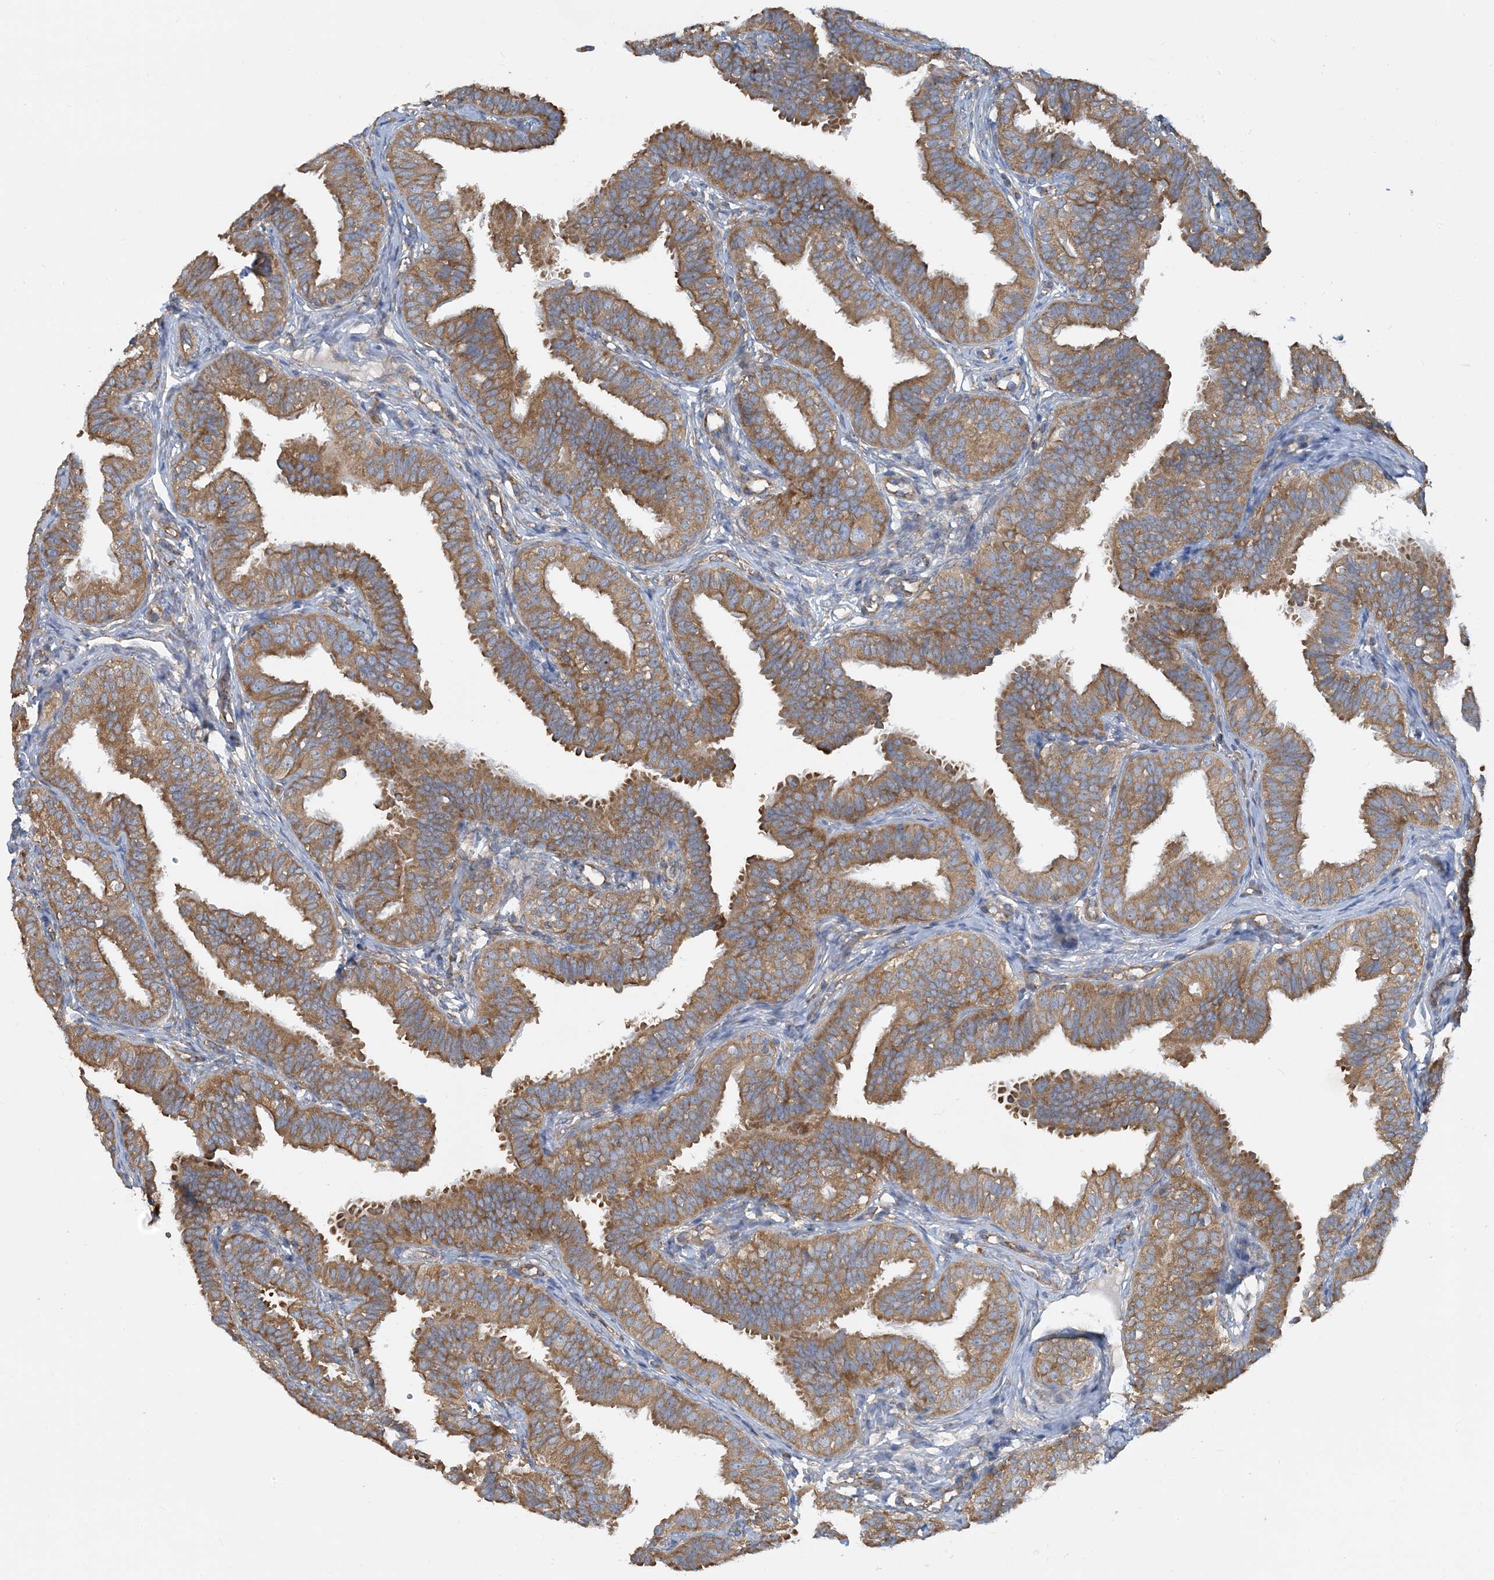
{"staining": {"intensity": "moderate", "quantity": ">75%", "location": "cytoplasmic/membranous"}, "tissue": "fallopian tube", "cell_type": "Glandular cells", "image_type": "normal", "snomed": [{"axis": "morphology", "description": "Normal tissue, NOS"}, {"axis": "topography", "description": "Fallopian tube"}], "caption": "Brown immunohistochemical staining in benign fallopian tube demonstrates moderate cytoplasmic/membranous positivity in about >75% of glandular cells. (DAB (3,3'-diaminobenzidine) IHC with brightfield microscopy, high magnification).", "gene": "SIDT1", "patient": {"sex": "female", "age": 35}}